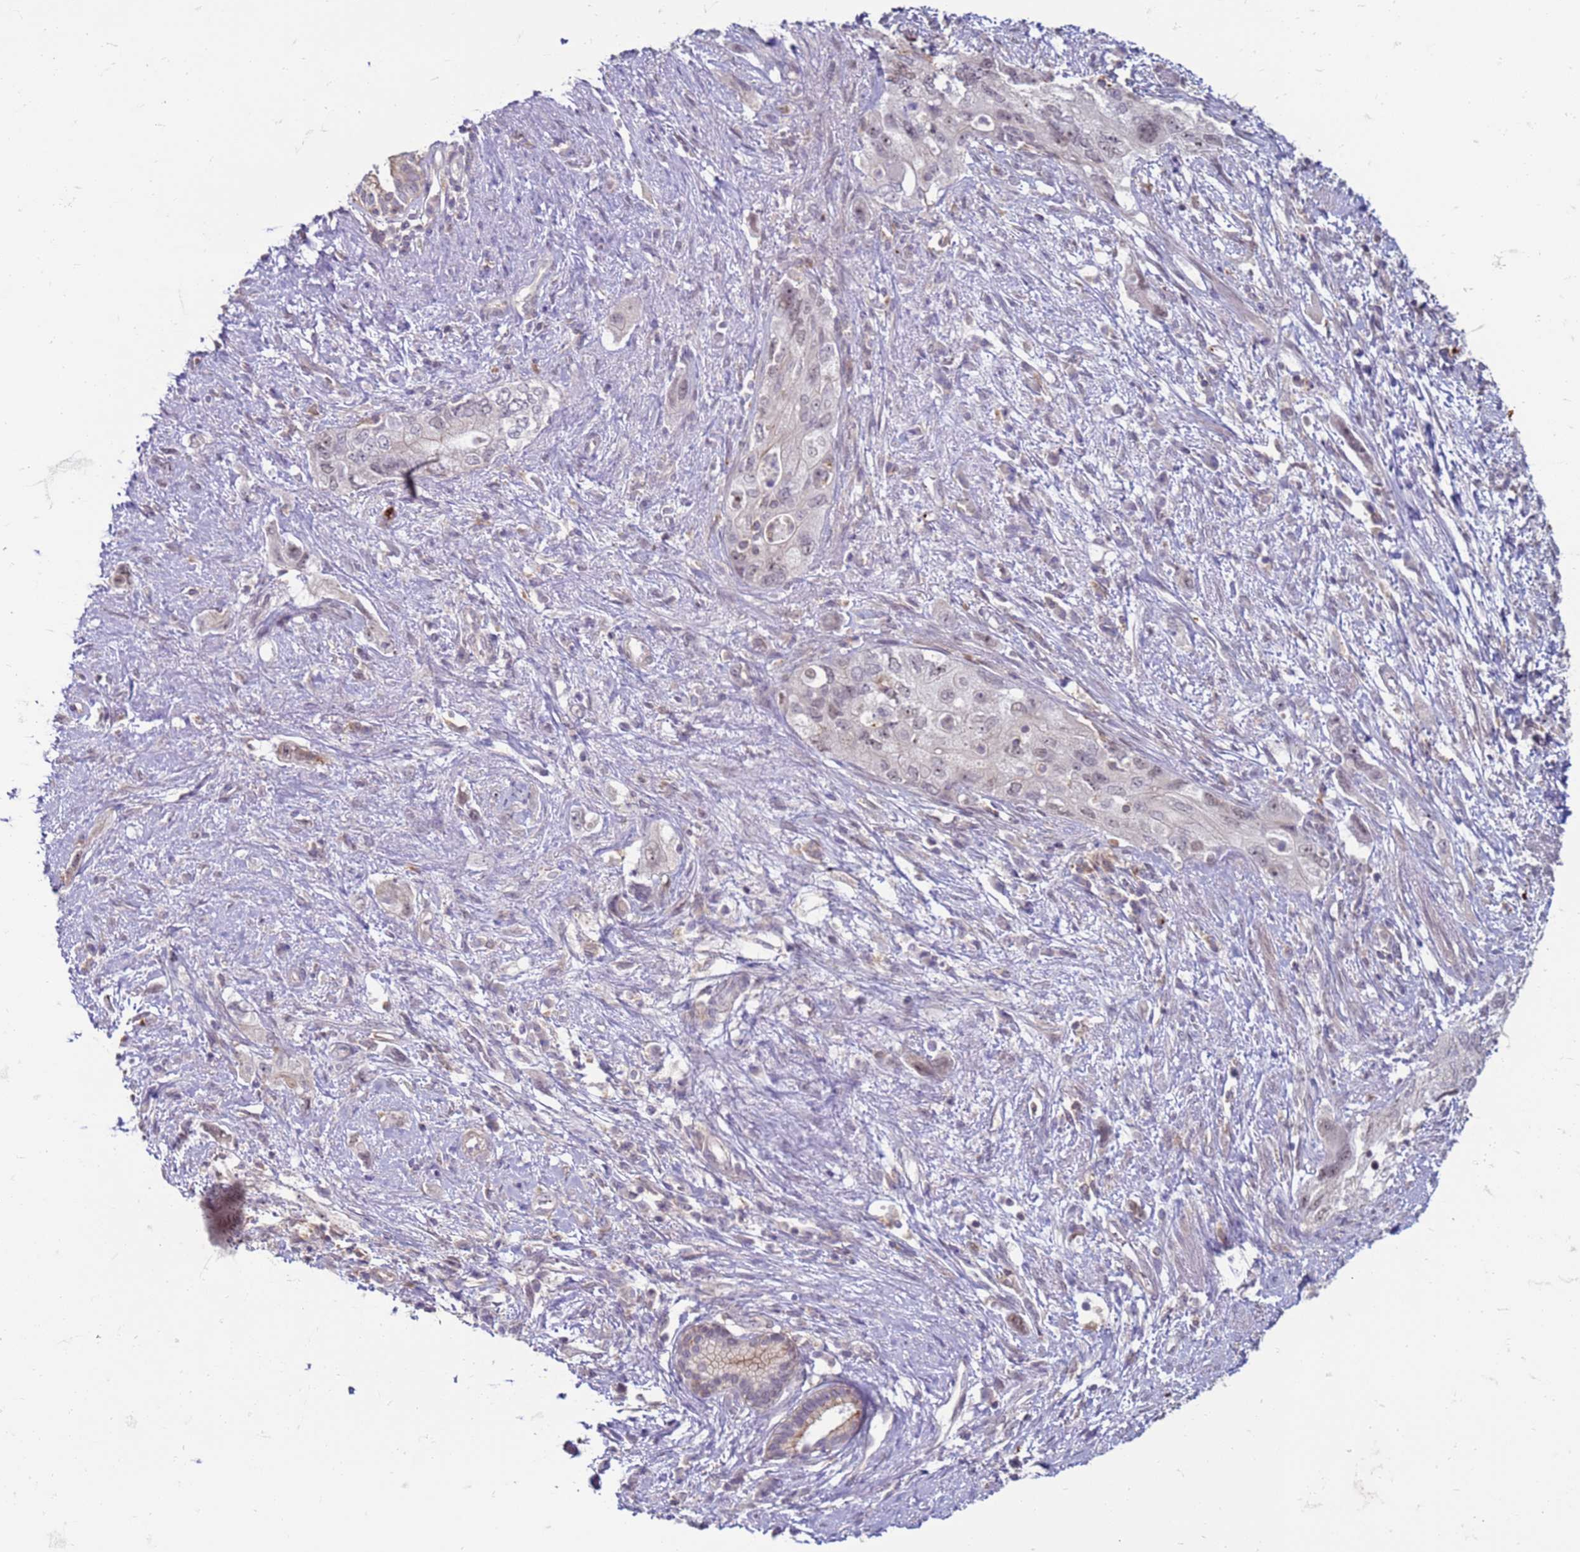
{"staining": {"intensity": "weak", "quantity": "<25%", "location": "cytoplasmic/membranous"}, "tissue": "pancreatic cancer", "cell_type": "Tumor cells", "image_type": "cancer", "snomed": [{"axis": "morphology", "description": "Adenocarcinoma, NOS"}, {"axis": "topography", "description": "Pancreas"}], "caption": "Pancreatic cancer stained for a protein using immunohistochemistry exhibits no positivity tumor cells.", "gene": "SLC15A3", "patient": {"sex": "female", "age": 73}}